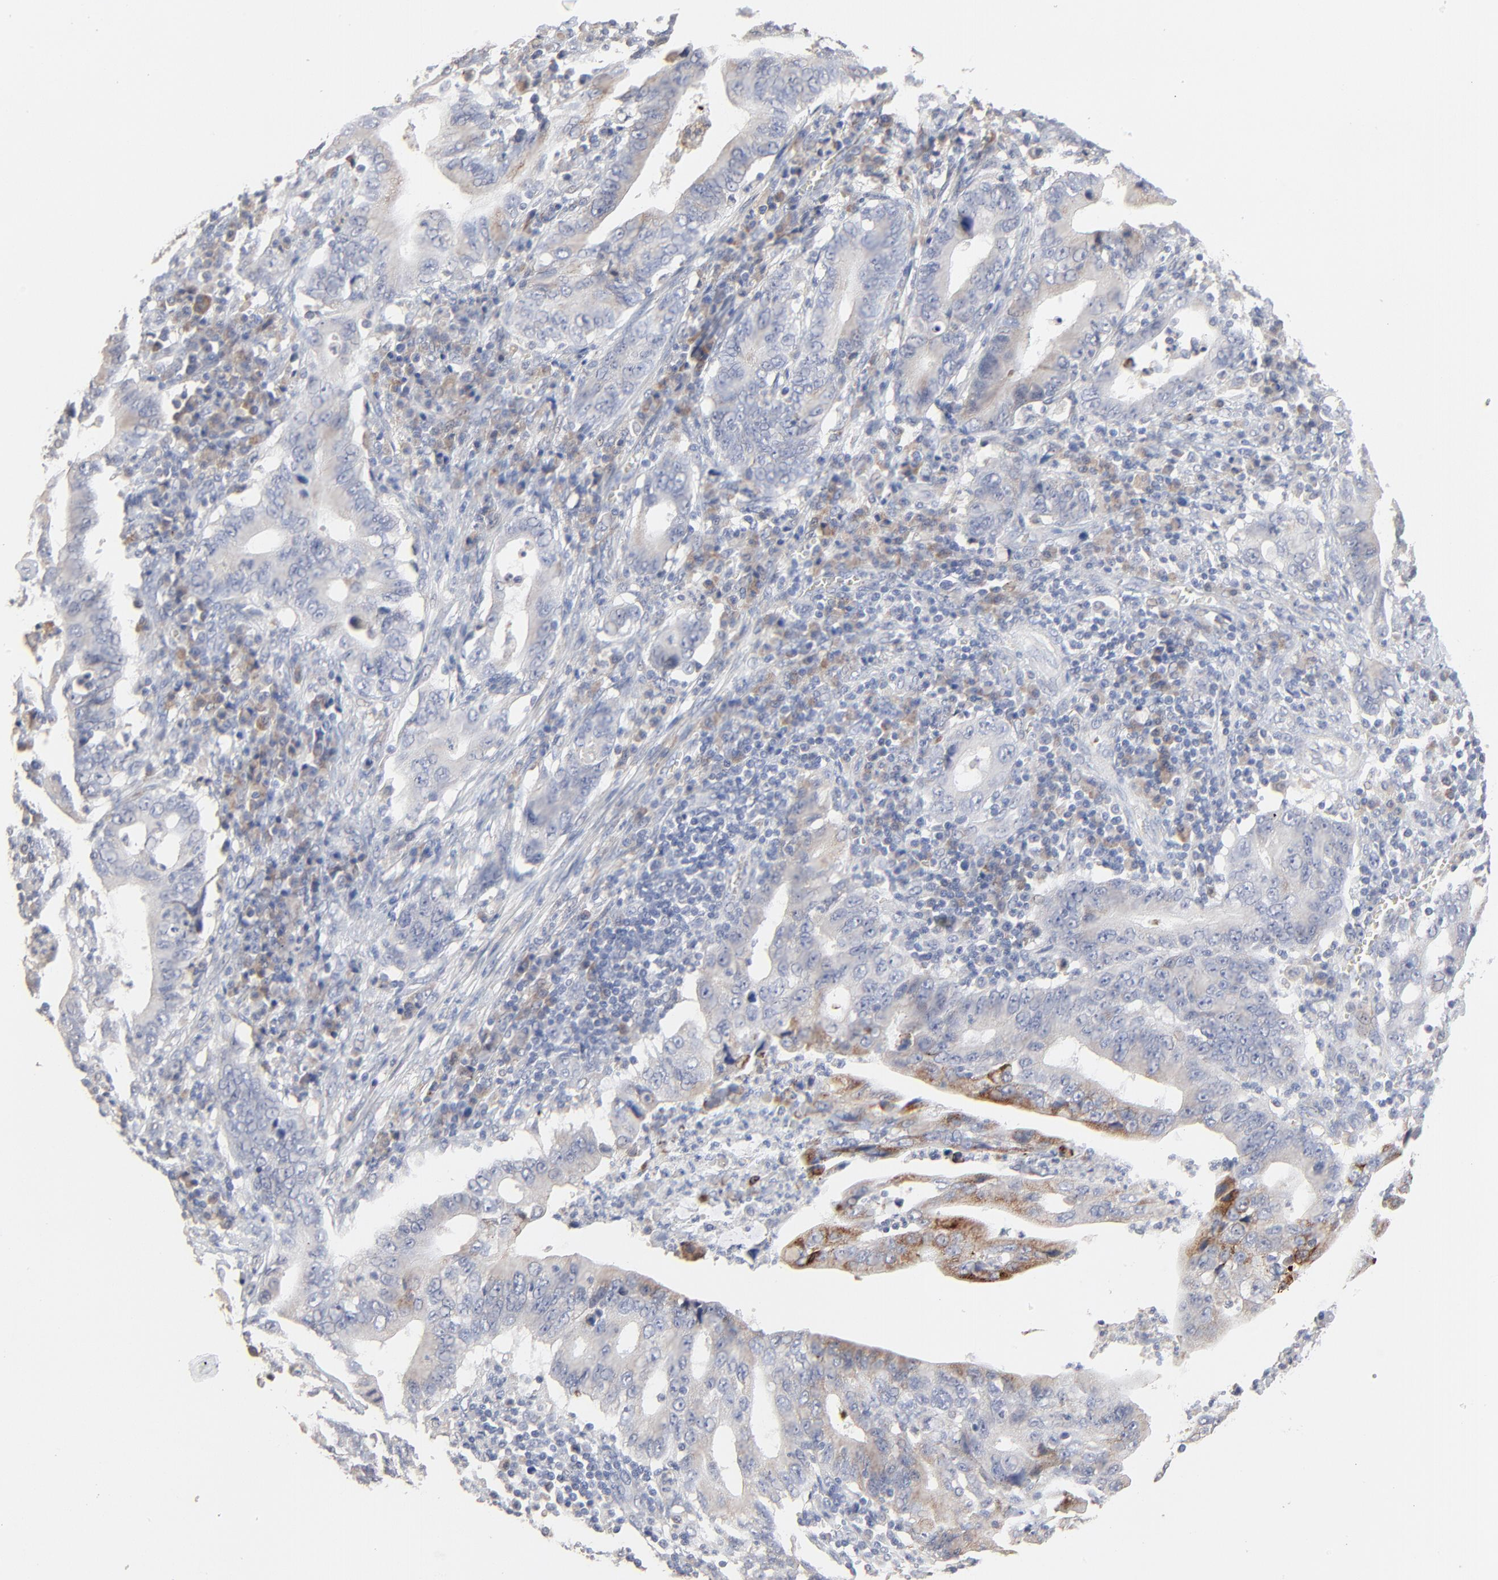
{"staining": {"intensity": "weak", "quantity": ">75%", "location": "cytoplasmic/membranous"}, "tissue": "stomach cancer", "cell_type": "Tumor cells", "image_type": "cancer", "snomed": [{"axis": "morphology", "description": "Adenocarcinoma, NOS"}, {"axis": "topography", "description": "Stomach, upper"}], "caption": "Adenocarcinoma (stomach) stained with DAB (3,3'-diaminobenzidine) immunohistochemistry (IHC) reveals low levels of weak cytoplasmic/membranous staining in about >75% of tumor cells.", "gene": "FANCB", "patient": {"sex": "male", "age": 63}}